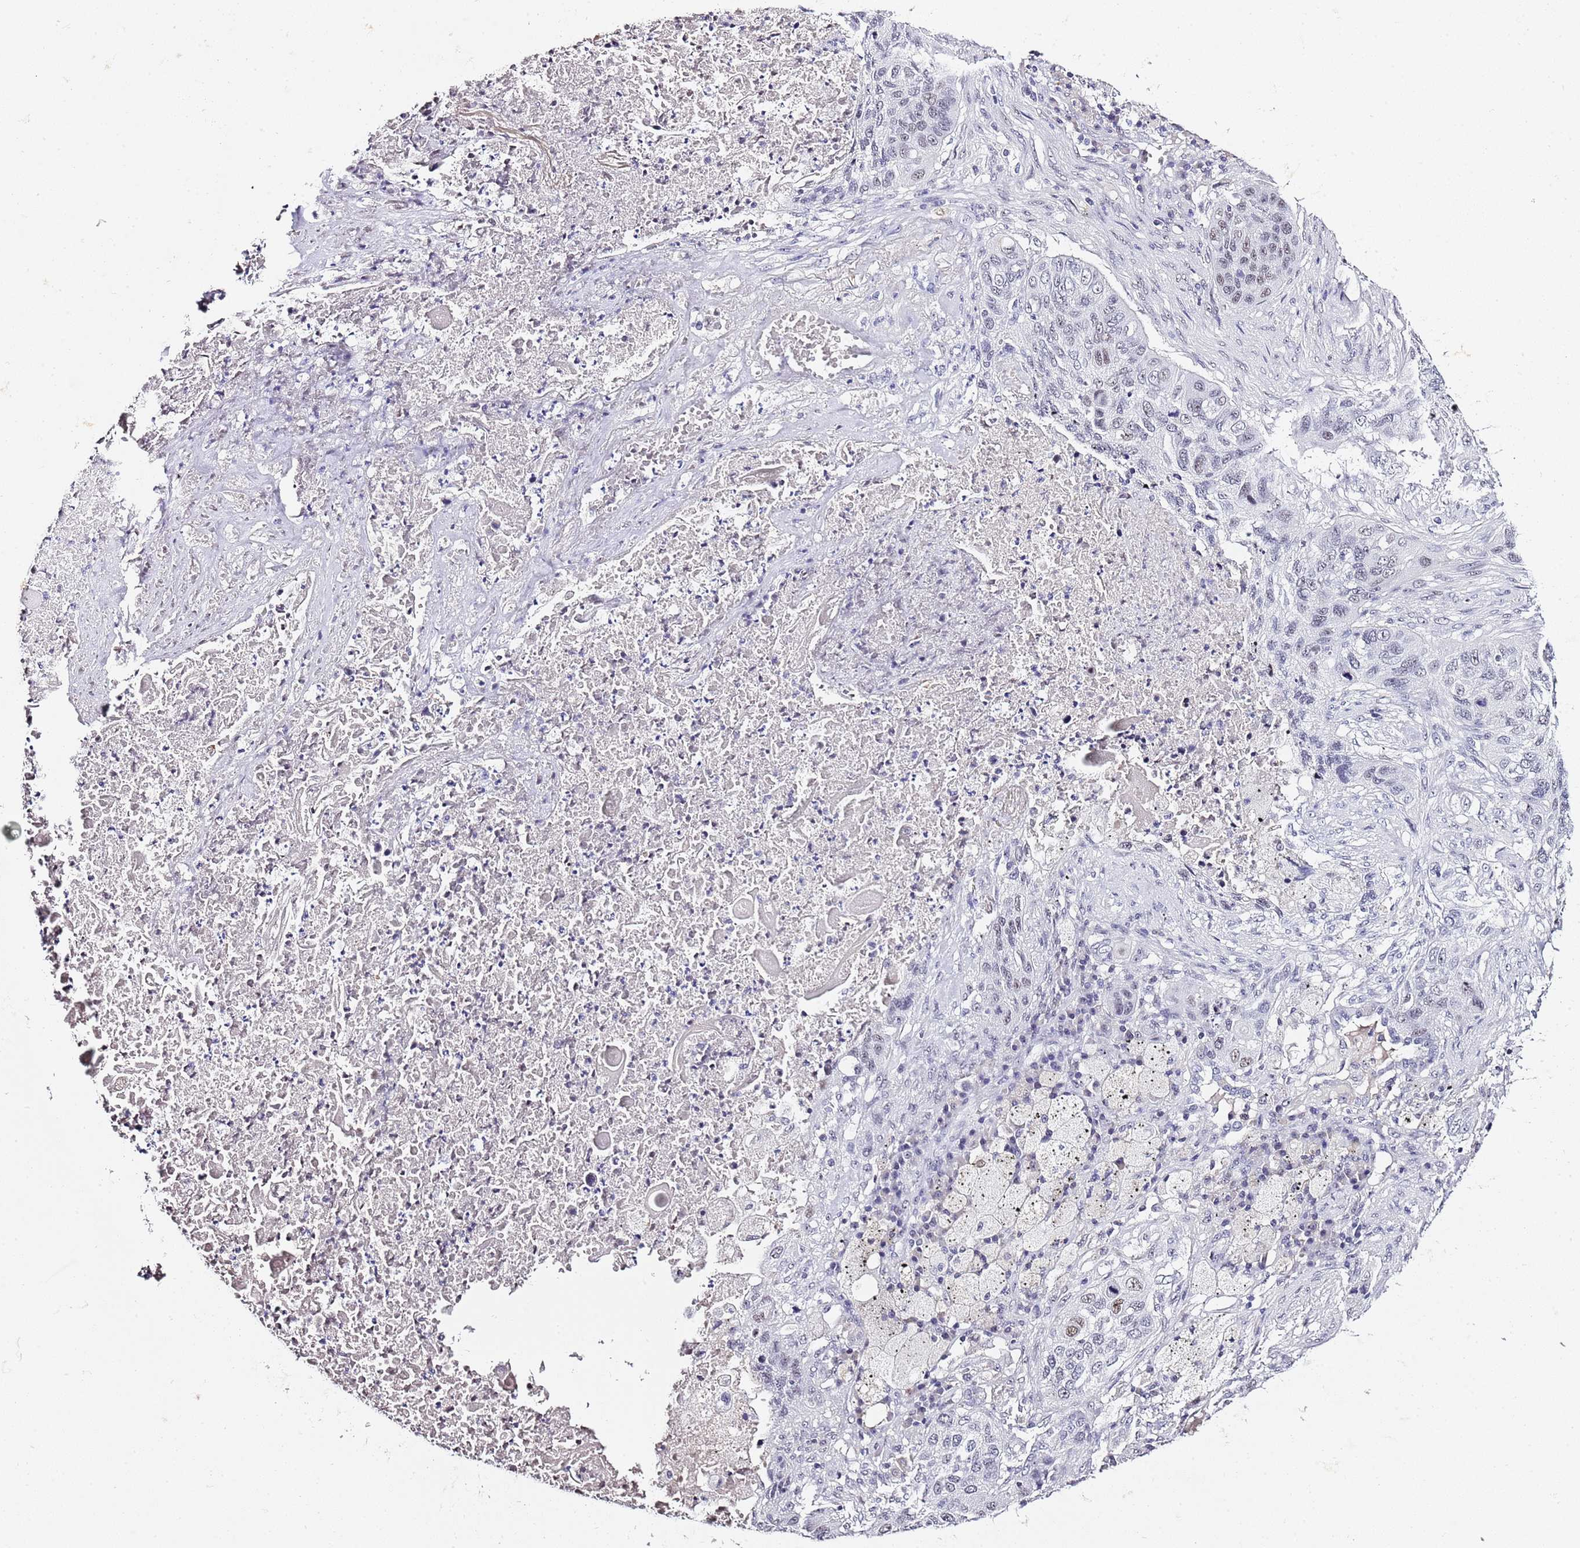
{"staining": {"intensity": "weak", "quantity": "25%-75%", "location": "nuclear"}, "tissue": "lung cancer", "cell_type": "Tumor cells", "image_type": "cancer", "snomed": [{"axis": "morphology", "description": "Squamous cell carcinoma, NOS"}, {"axis": "topography", "description": "Lung"}], "caption": "Lung cancer stained with immunohistochemistry demonstrates weak nuclear staining in about 25%-75% of tumor cells.", "gene": "NOP56", "patient": {"sex": "female", "age": 63}}